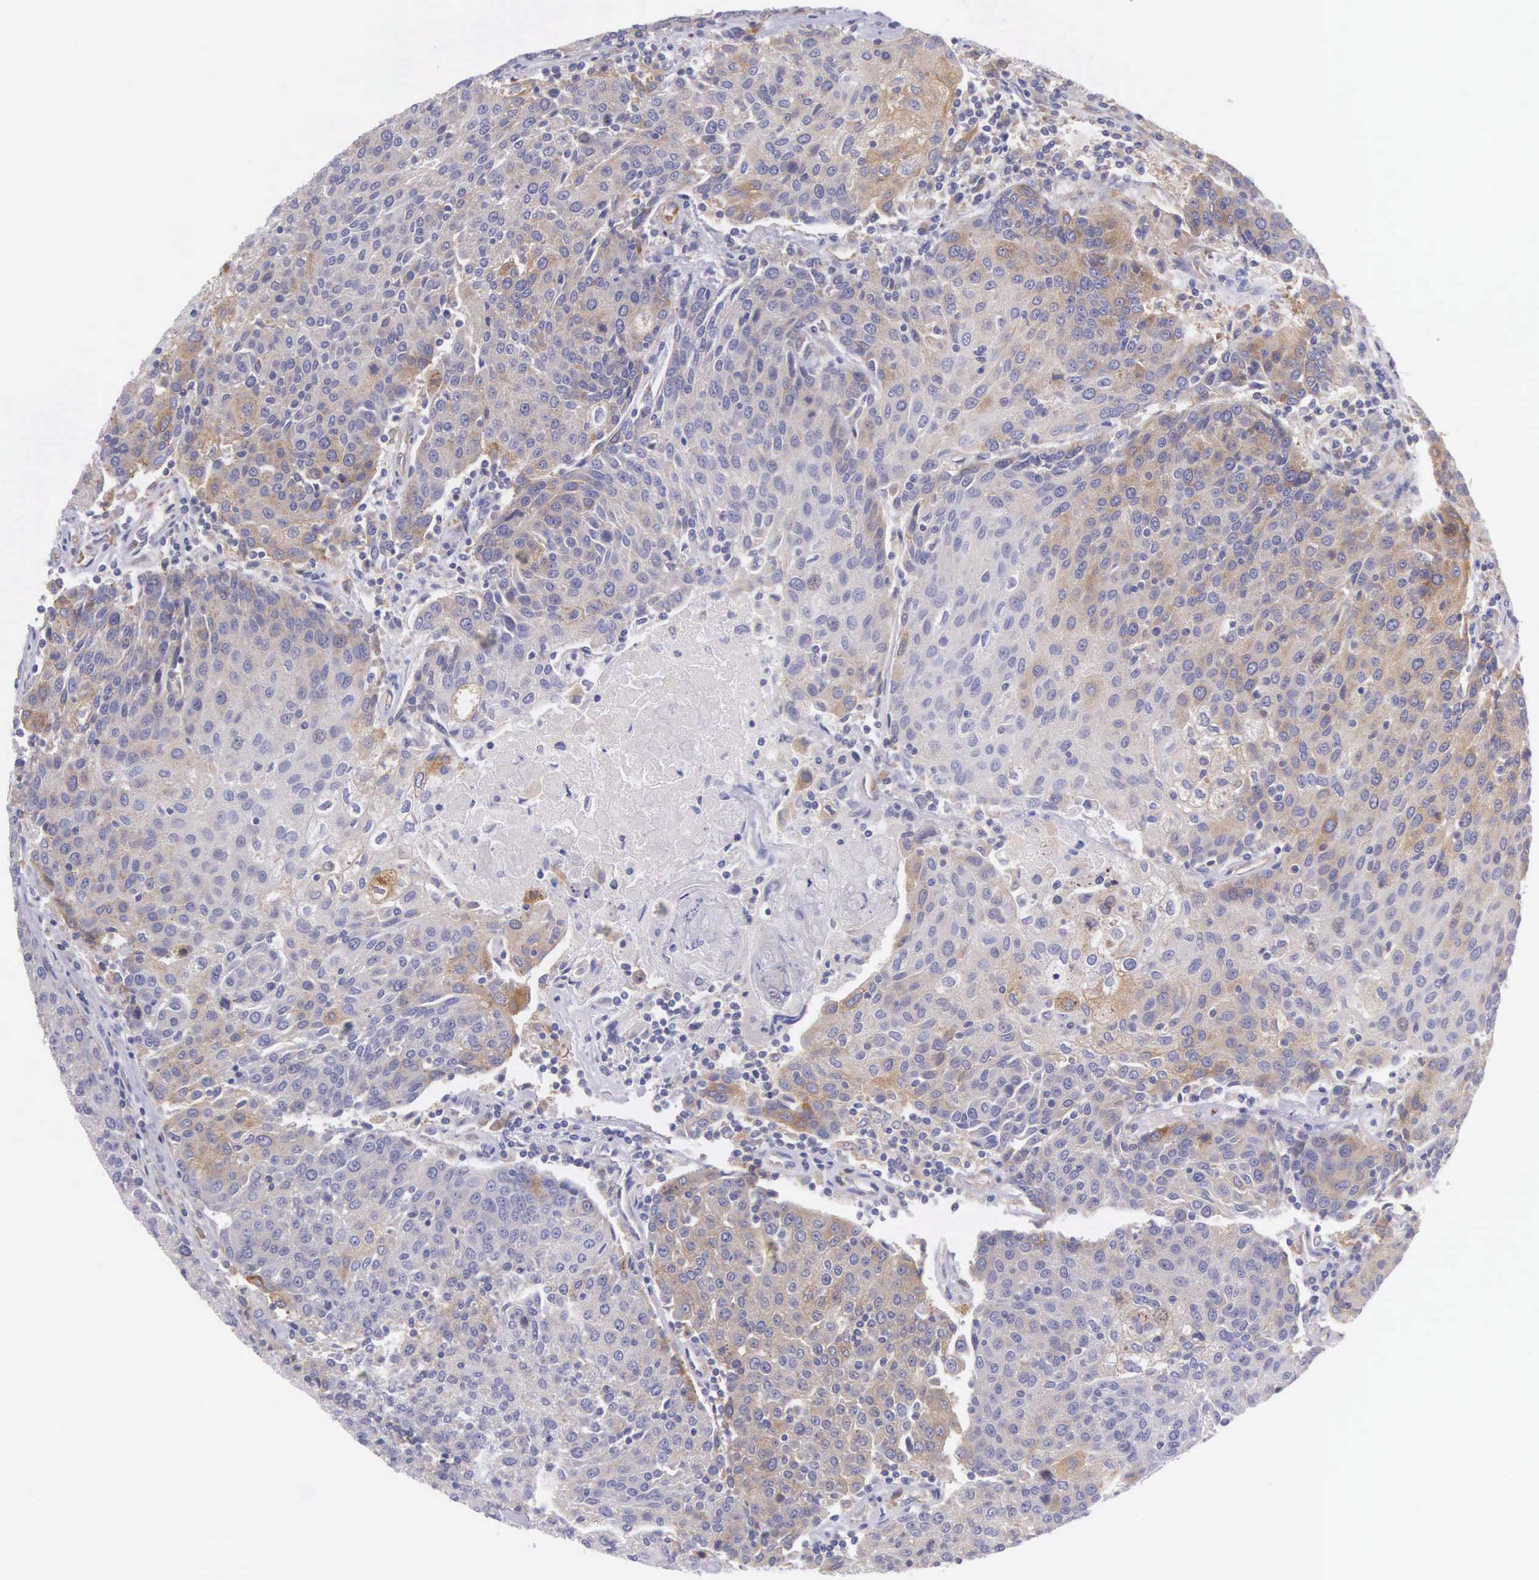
{"staining": {"intensity": "weak", "quantity": "<25%", "location": "cytoplasmic/membranous"}, "tissue": "urothelial cancer", "cell_type": "Tumor cells", "image_type": "cancer", "snomed": [{"axis": "morphology", "description": "Urothelial carcinoma, High grade"}, {"axis": "topography", "description": "Urinary bladder"}], "caption": "DAB immunohistochemical staining of human urothelial cancer shows no significant staining in tumor cells.", "gene": "OSBPL3", "patient": {"sex": "female", "age": 85}}